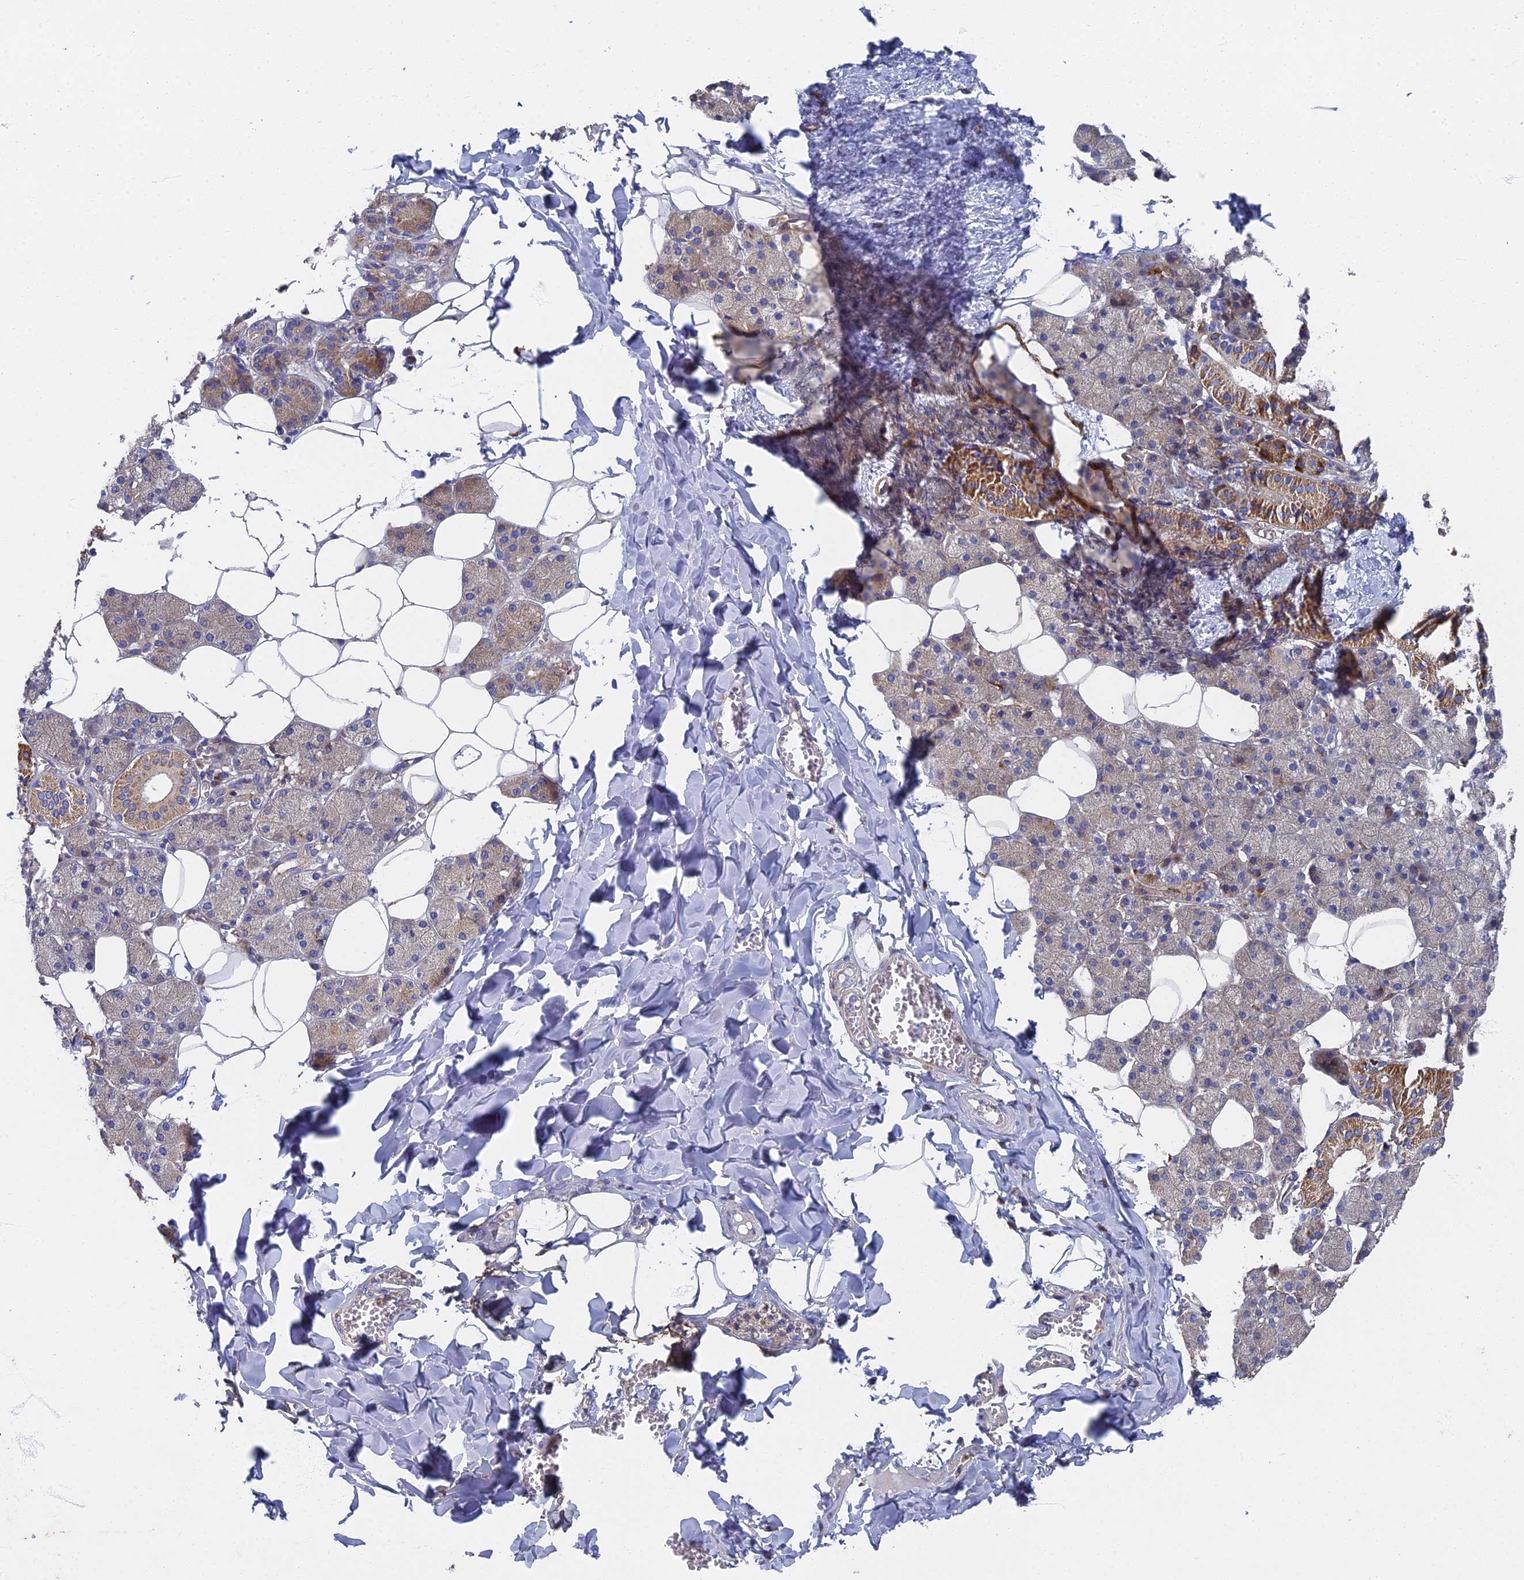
{"staining": {"intensity": "moderate", "quantity": "25%-75%", "location": "cytoplasmic/membranous"}, "tissue": "salivary gland", "cell_type": "Glandular cells", "image_type": "normal", "snomed": [{"axis": "morphology", "description": "Normal tissue, NOS"}, {"axis": "topography", "description": "Salivary gland"}], "caption": "This is a micrograph of immunohistochemistry staining of unremarkable salivary gland, which shows moderate expression in the cytoplasmic/membranous of glandular cells.", "gene": "RNASEK", "patient": {"sex": "female", "age": 33}}